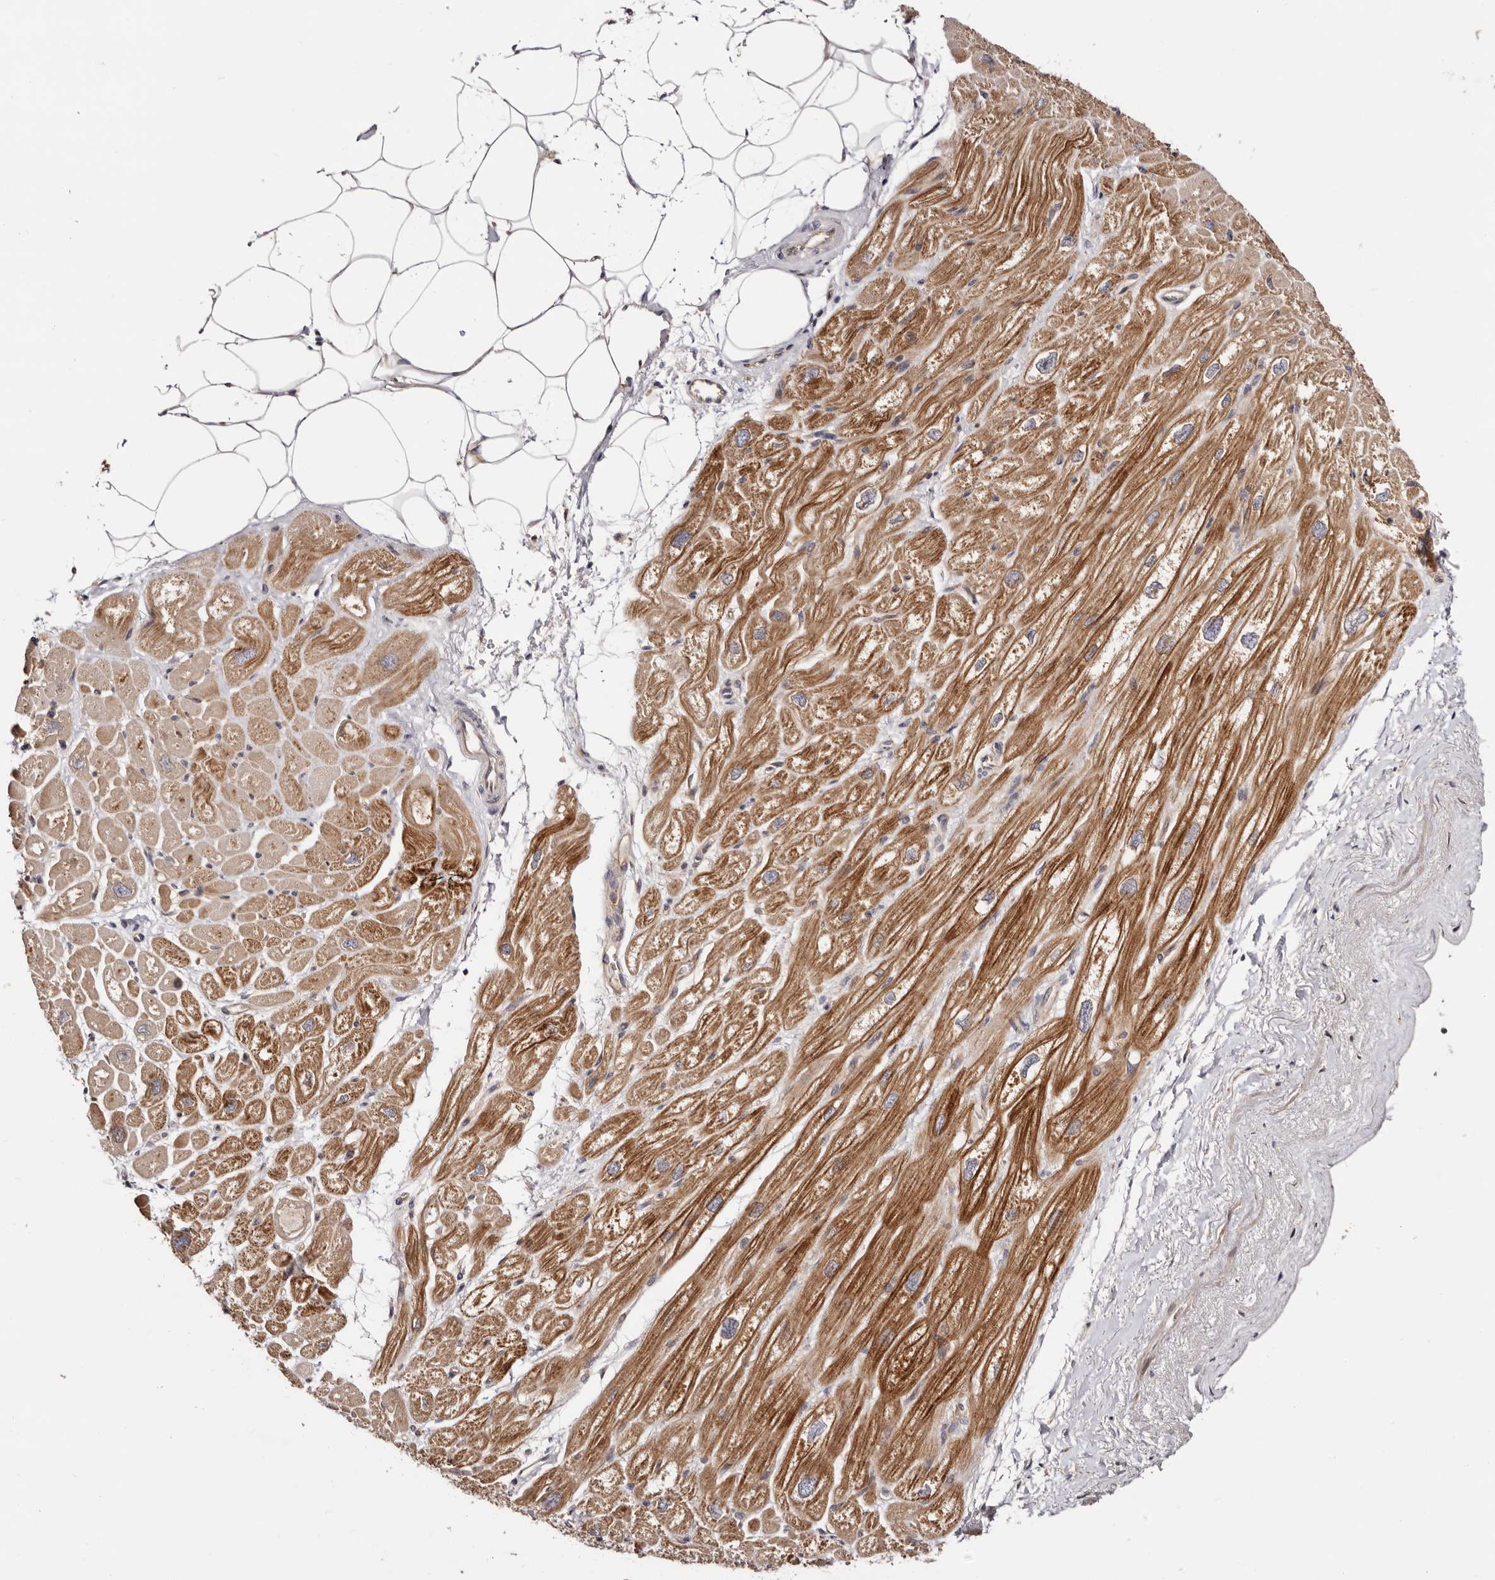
{"staining": {"intensity": "moderate", "quantity": ">75%", "location": "cytoplasmic/membranous"}, "tissue": "heart muscle", "cell_type": "Cardiomyocytes", "image_type": "normal", "snomed": [{"axis": "morphology", "description": "Normal tissue, NOS"}, {"axis": "topography", "description": "Heart"}], "caption": "Cardiomyocytes demonstrate medium levels of moderate cytoplasmic/membranous expression in about >75% of cells in benign heart muscle. (Brightfield microscopy of DAB IHC at high magnification).", "gene": "DACT2", "patient": {"sex": "male", "age": 50}}